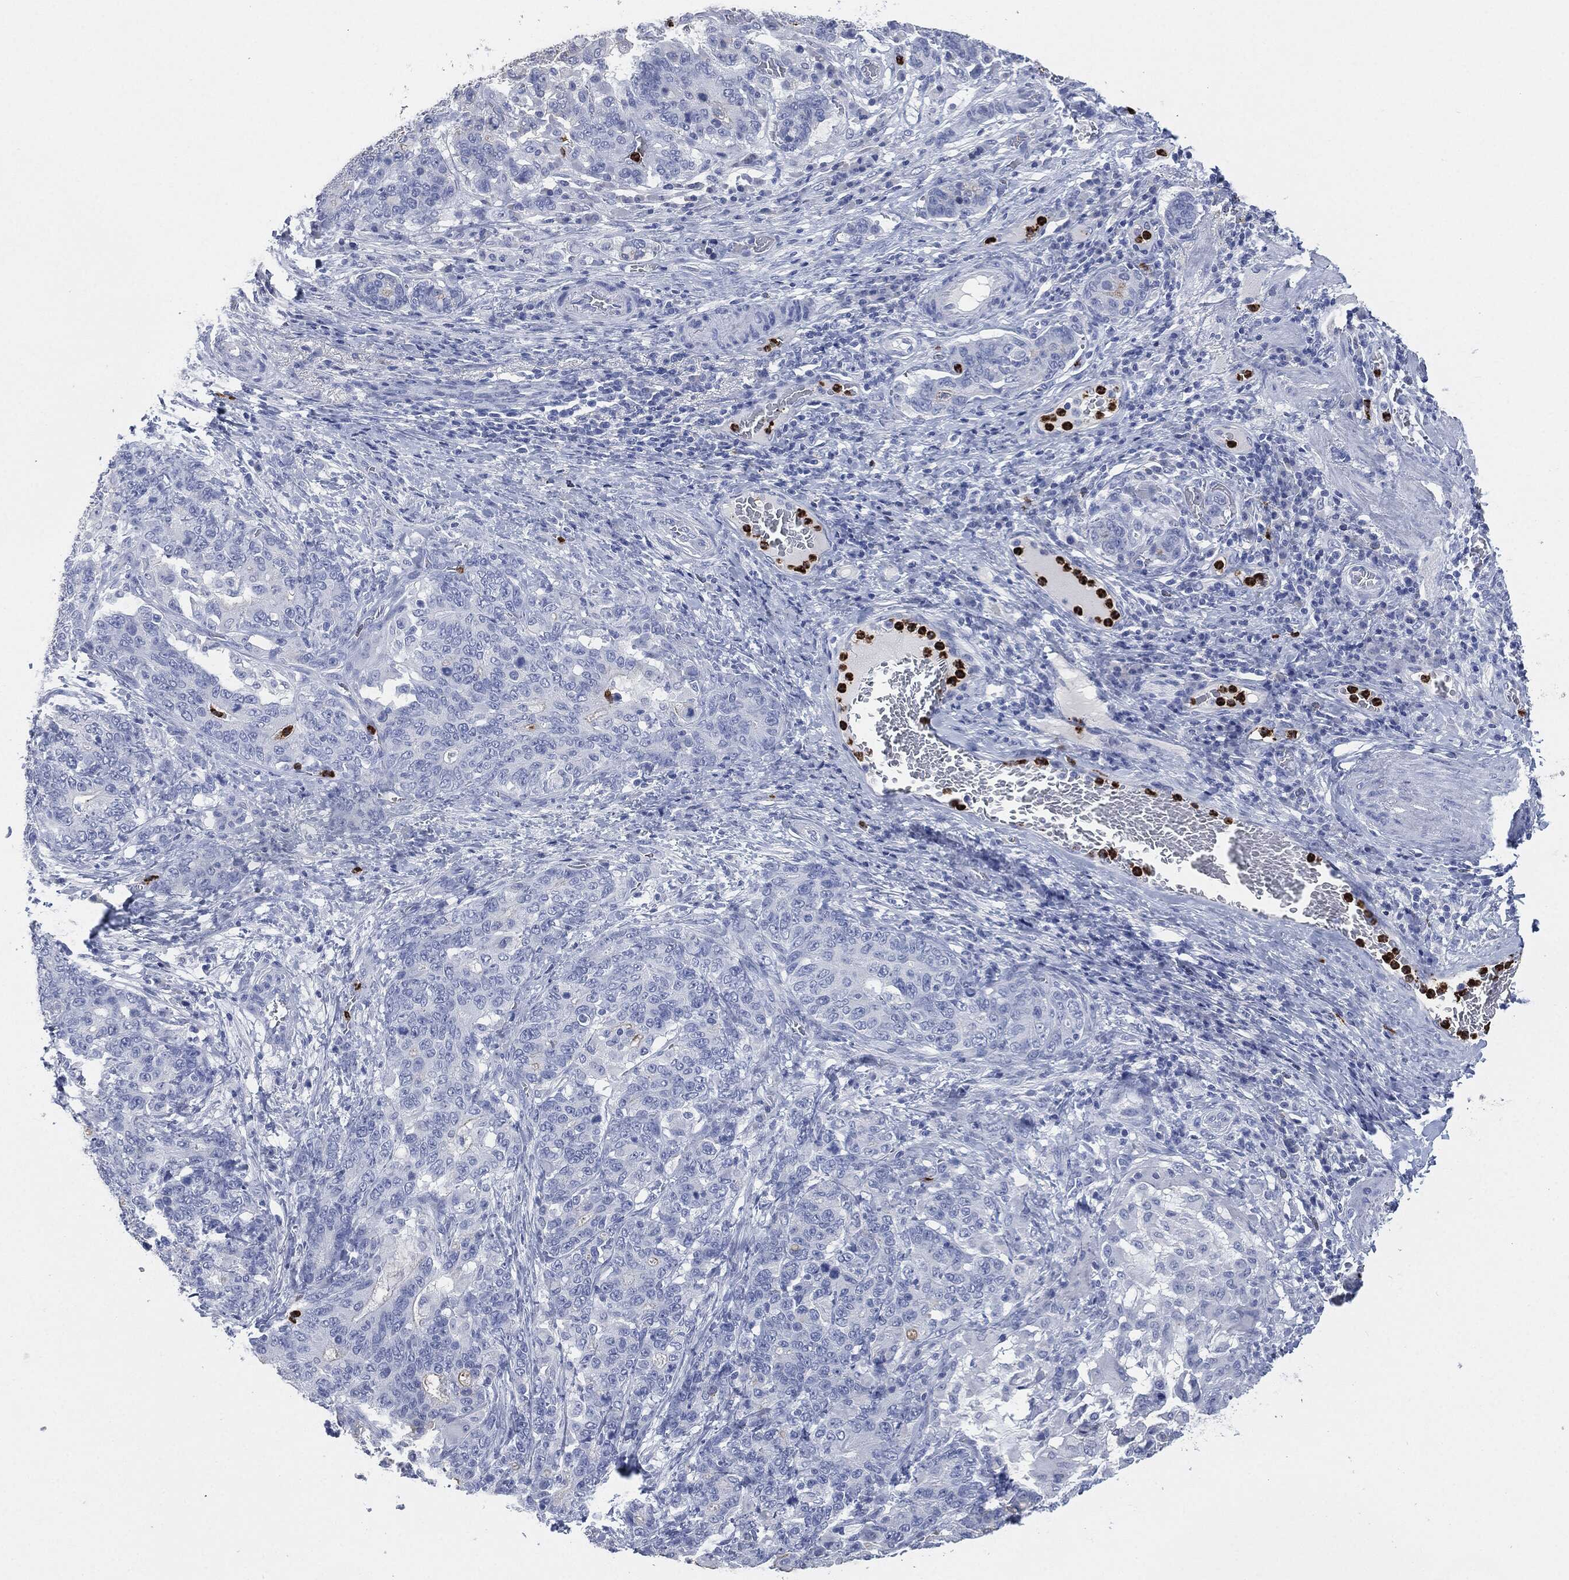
{"staining": {"intensity": "negative", "quantity": "none", "location": "none"}, "tissue": "stomach cancer", "cell_type": "Tumor cells", "image_type": "cancer", "snomed": [{"axis": "morphology", "description": "Normal tissue, NOS"}, {"axis": "morphology", "description": "Adenocarcinoma, NOS"}, {"axis": "topography", "description": "Stomach"}], "caption": "Tumor cells show no significant protein expression in adenocarcinoma (stomach).", "gene": "CEACAM8", "patient": {"sex": "female", "age": 64}}